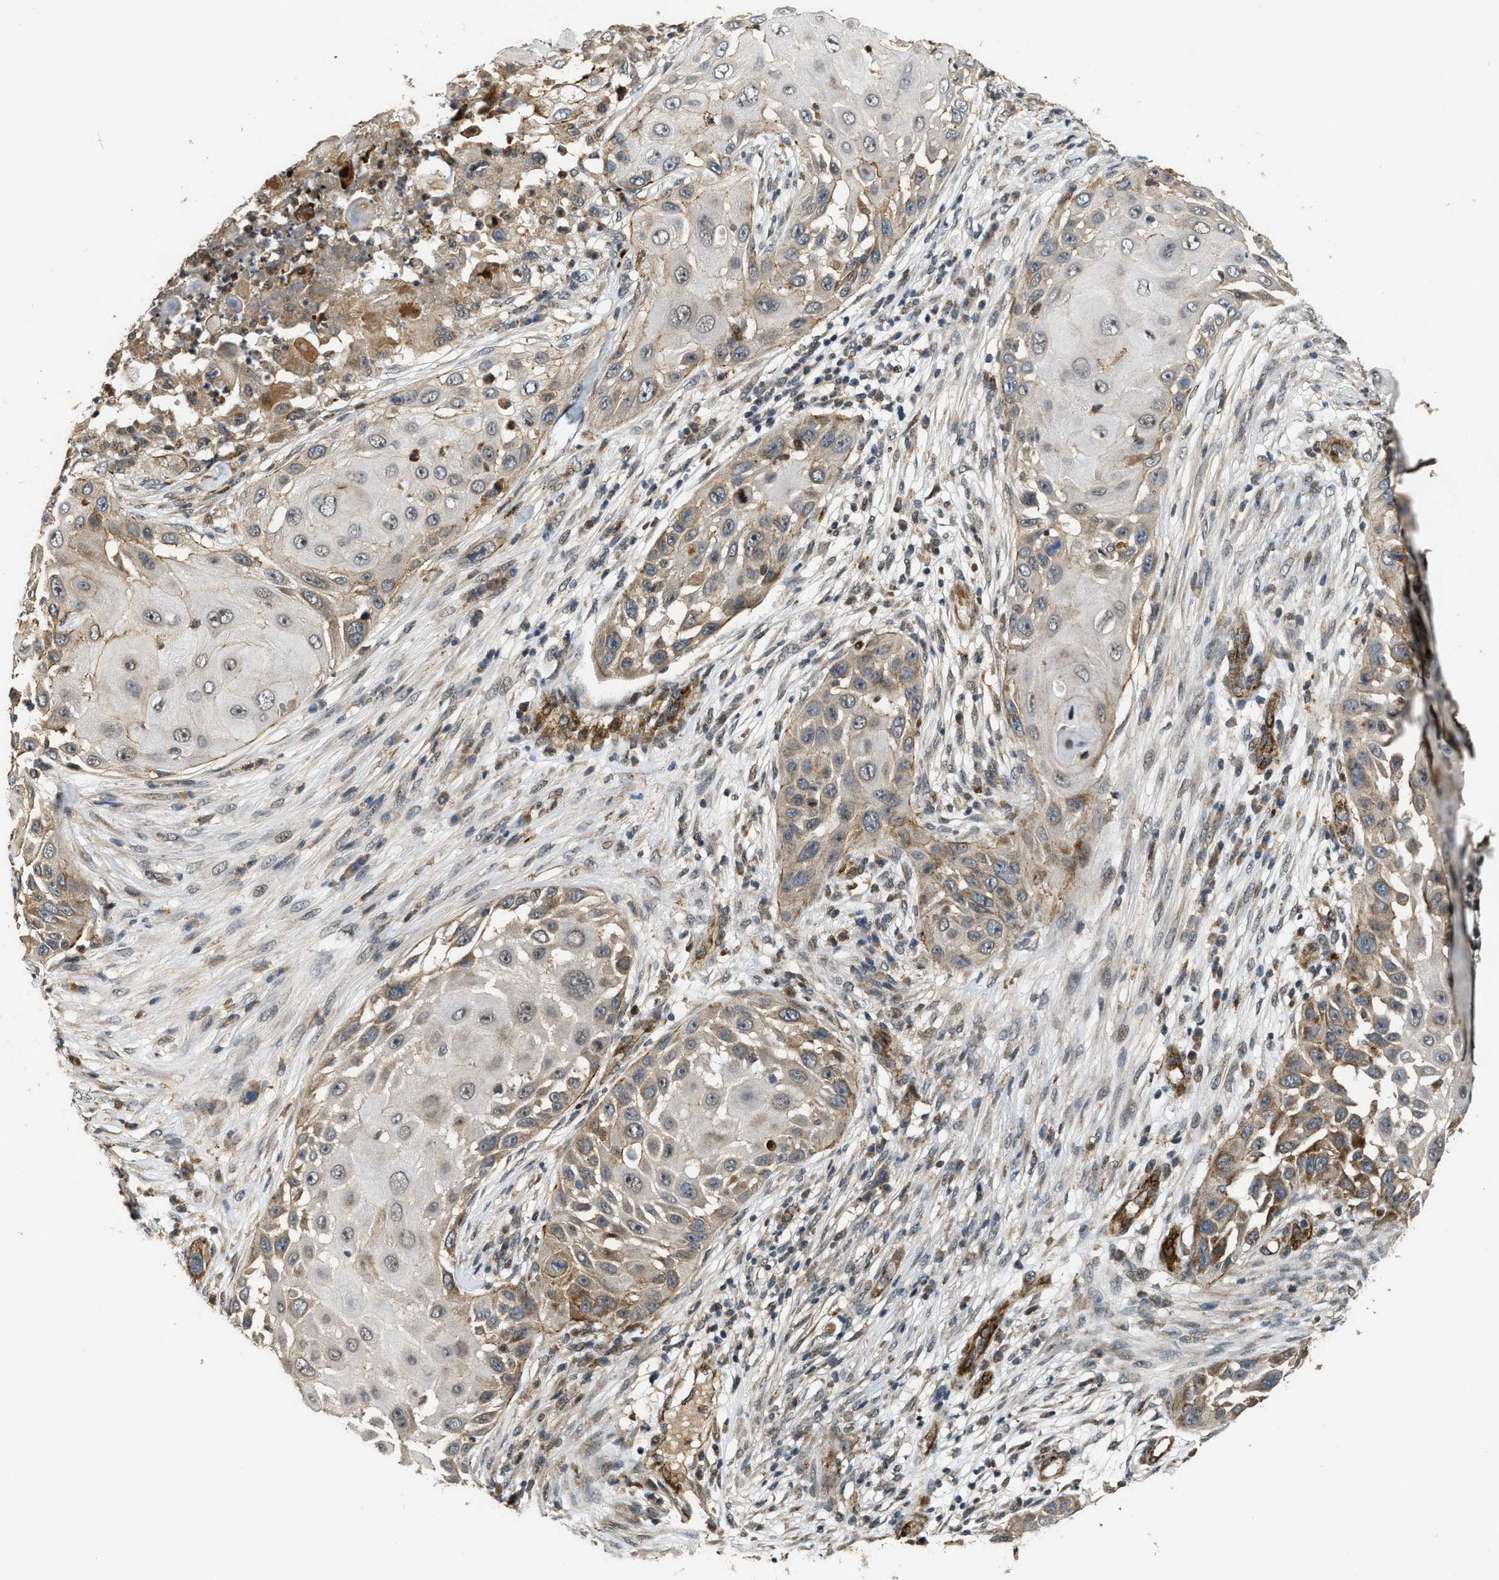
{"staining": {"intensity": "moderate", "quantity": "<25%", "location": "cytoplasmic/membranous"}, "tissue": "skin cancer", "cell_type": "Tumor cells", "image_type": "cancer", "snomed": [{"axis": "morphology", "description": "Squamous cell carcinoma, NOS"}, {"axis": "topography", "description": "Skin"}], "caption": "Protein staining by IHC reveals moderate cytoplasmic/membranous staining in approximately <25% of tumor cells in skin cancer (squamous cell carcinoma).", "gene": "DPF2", "patient": {"sex": "female", "age": 44}}